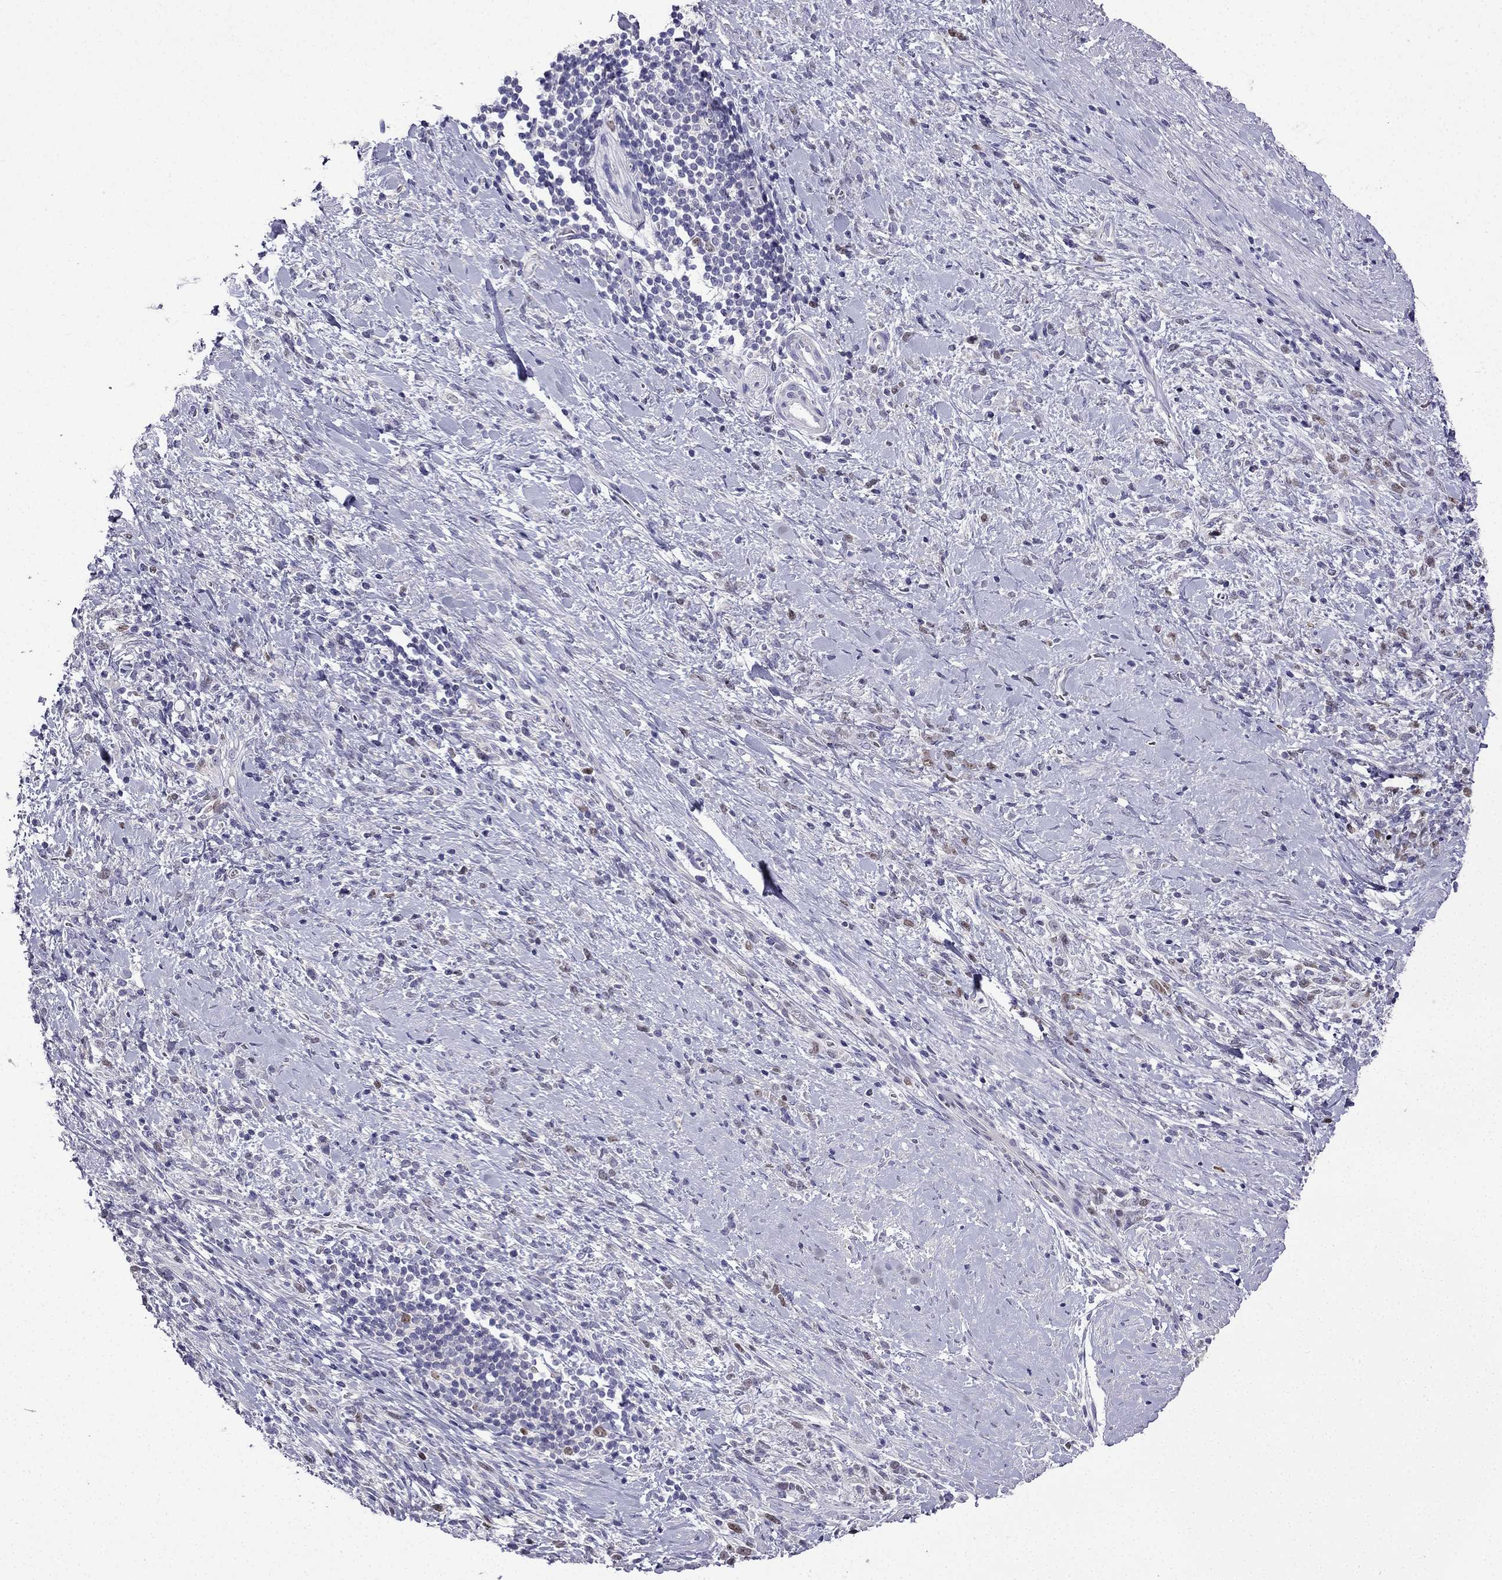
{"staining": {"intensity": "weak", "quantity": "<25%", "location": "nuclear"}, "tissue": "stomach cancer", "cell_type": "Tumor cells", "image_type": "cancer", "snomed": [{"axis": "morphology", "description": "Adenocarcinoma, NOS"}, {"axis": "topography", "description": "Stomach"}], "caption": "Image shows no significant protein staining in tumor cells of stomach cancer (adenocarcinoma). (Stains: DAB (3,3'-diaminobenzidine) immunohistochemistry with hematoxylin counter stain, Microscopy: brightfield microscopy at high magnification).", "gene": "UHRF1", "patient": {"sex": "female", "age": 57}}